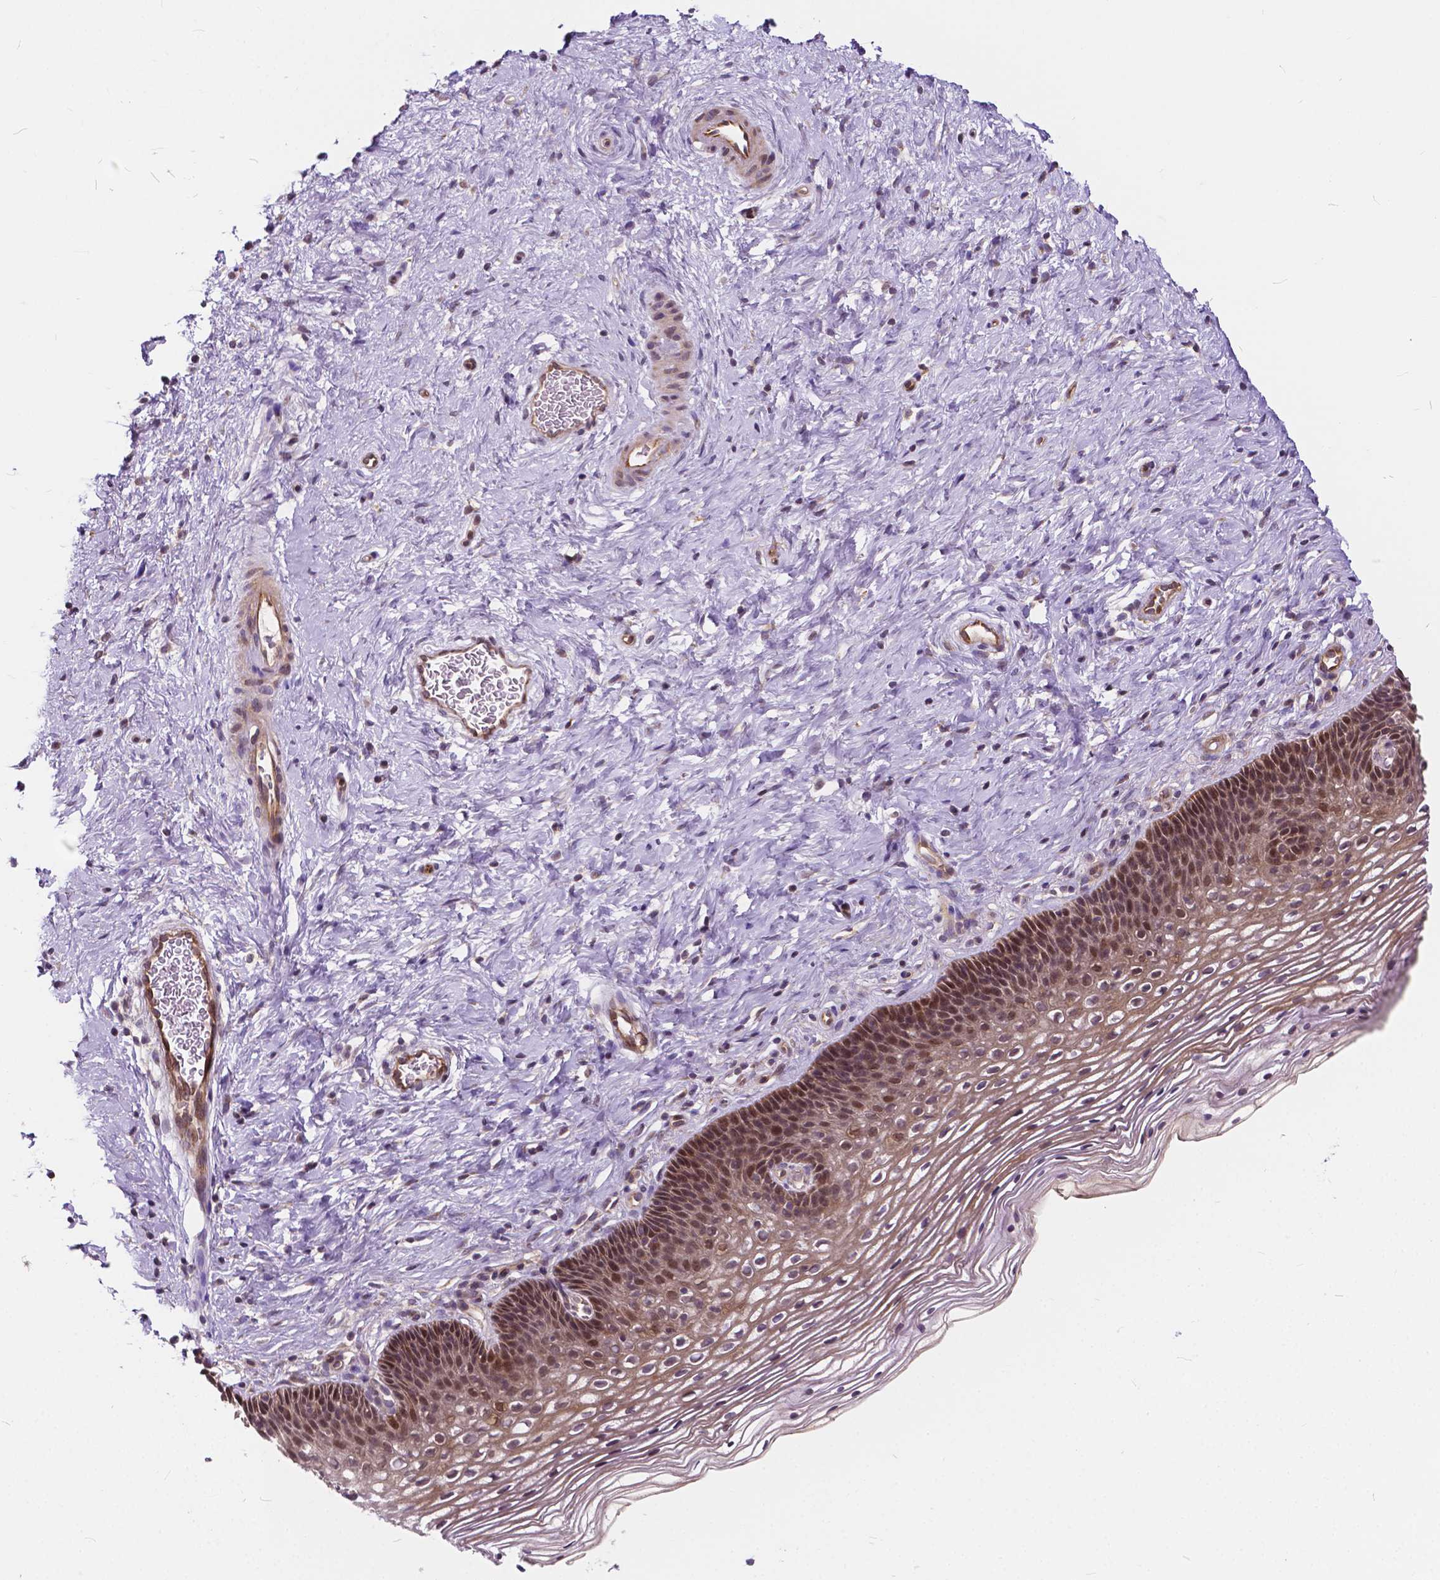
{"staining": {"intensity": "negative", "quantity": "none", "location": "none"}, "tissue": "cervix", "cell_type": "Glandular cells", "image_type": "normal", "snomed": [{"axis": "morphology", "description": "Normal tissue, NOS"}, {"axis": "topography", "description": "Cervix"}], "caption": "Immunohistochemistry image of unremarkable cervix stained for a protein (brown), which exhibits no positivity in glandular cells.", "gene": "INPP5E", "patient": {"sex": "female", "age": 34}}